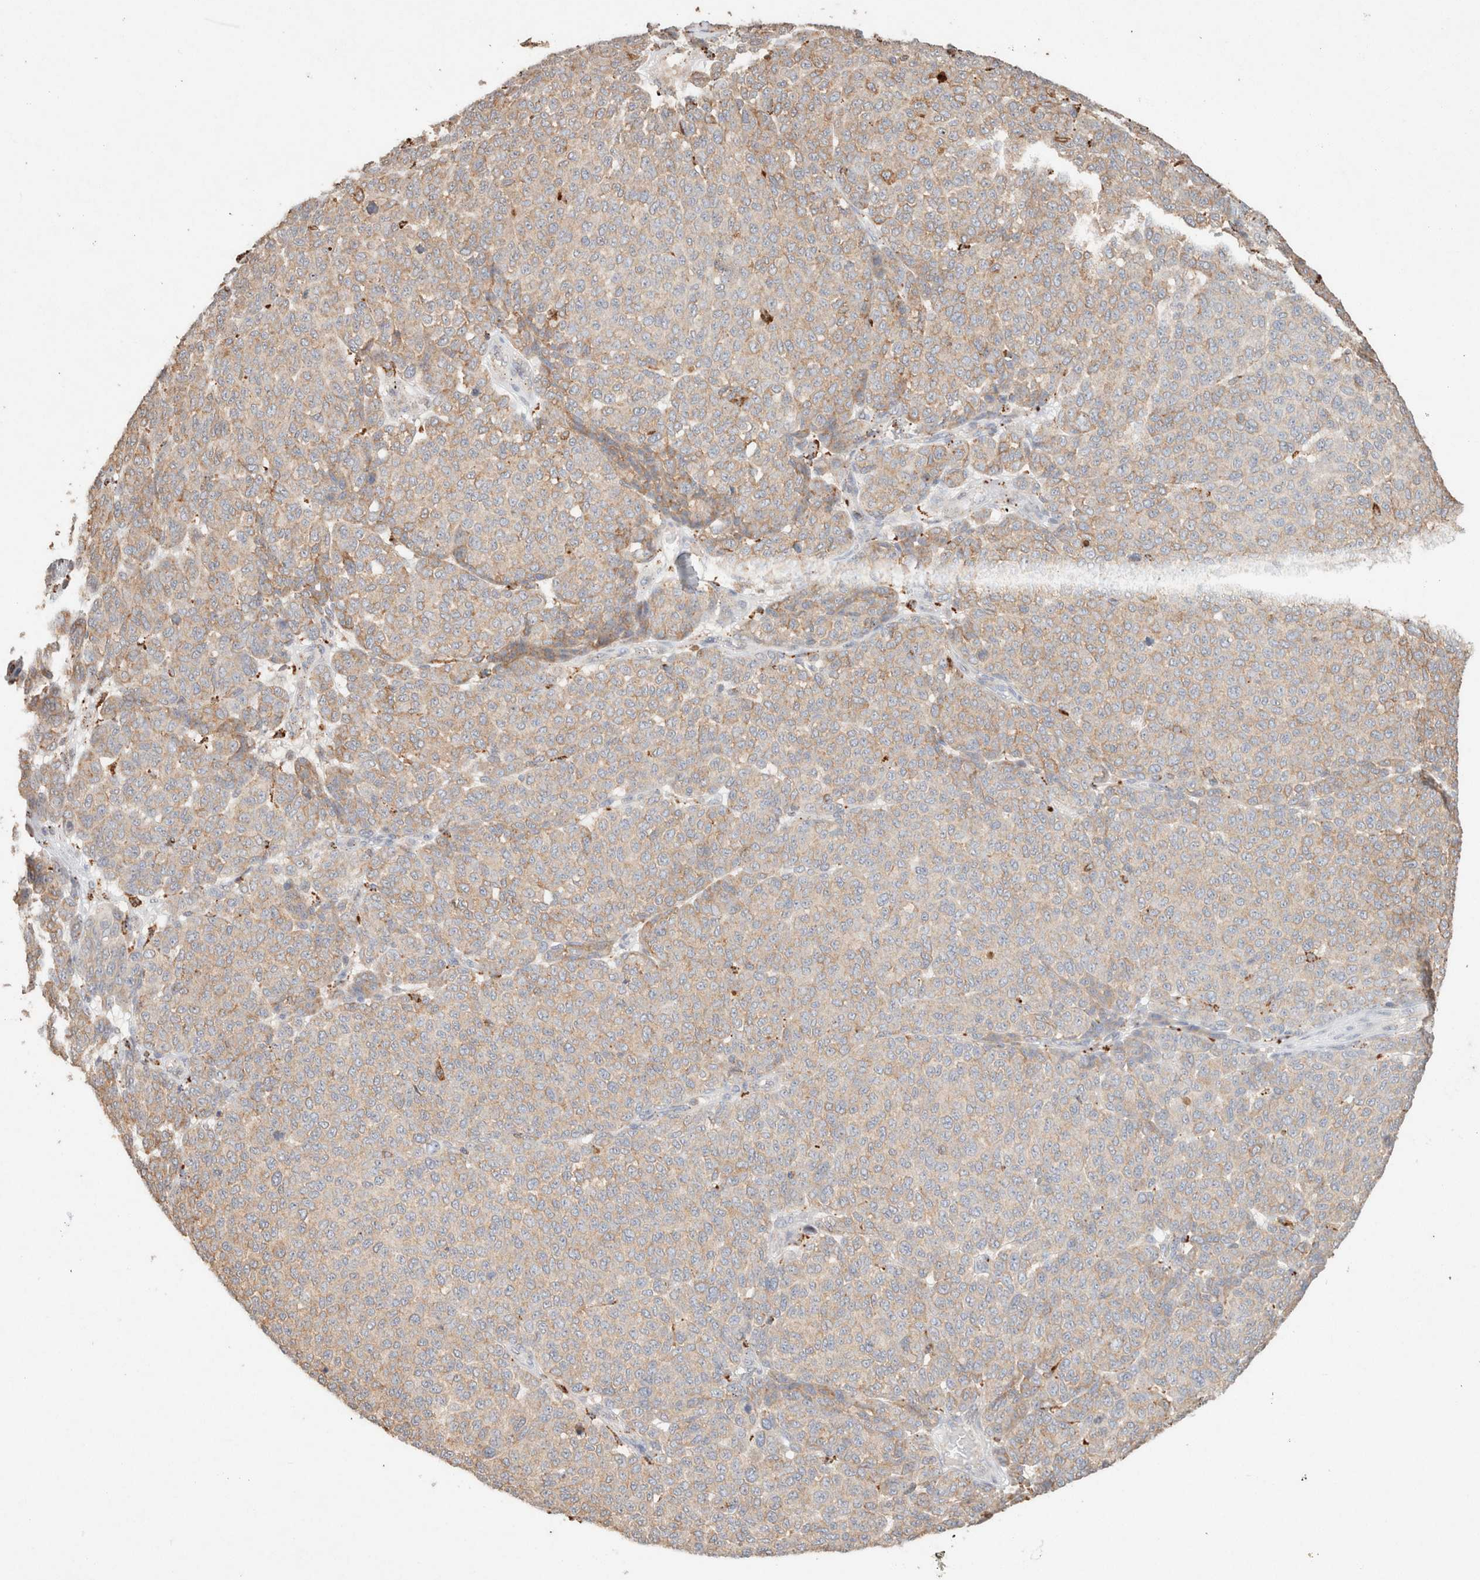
{"staining": {"intensity": "weak", "quantity": "<25%", "location": "cytoplasmic/membranous"}, "tissue": "melanoma", "cell_type": "Tumor cells", "image_type": "cancer", "snomed": [{"axis": "morphology", "description": "Malignant melanoma, NOS"}, {"axis": "topography", "description": "Skin"}], "caption": "This is an immunohistochemistry (IHC) photomicrograph of melanoma. There is no positivity in tumor cells.", "gene": "CTSC", "patient": {"sex": "male", "age": 59}}